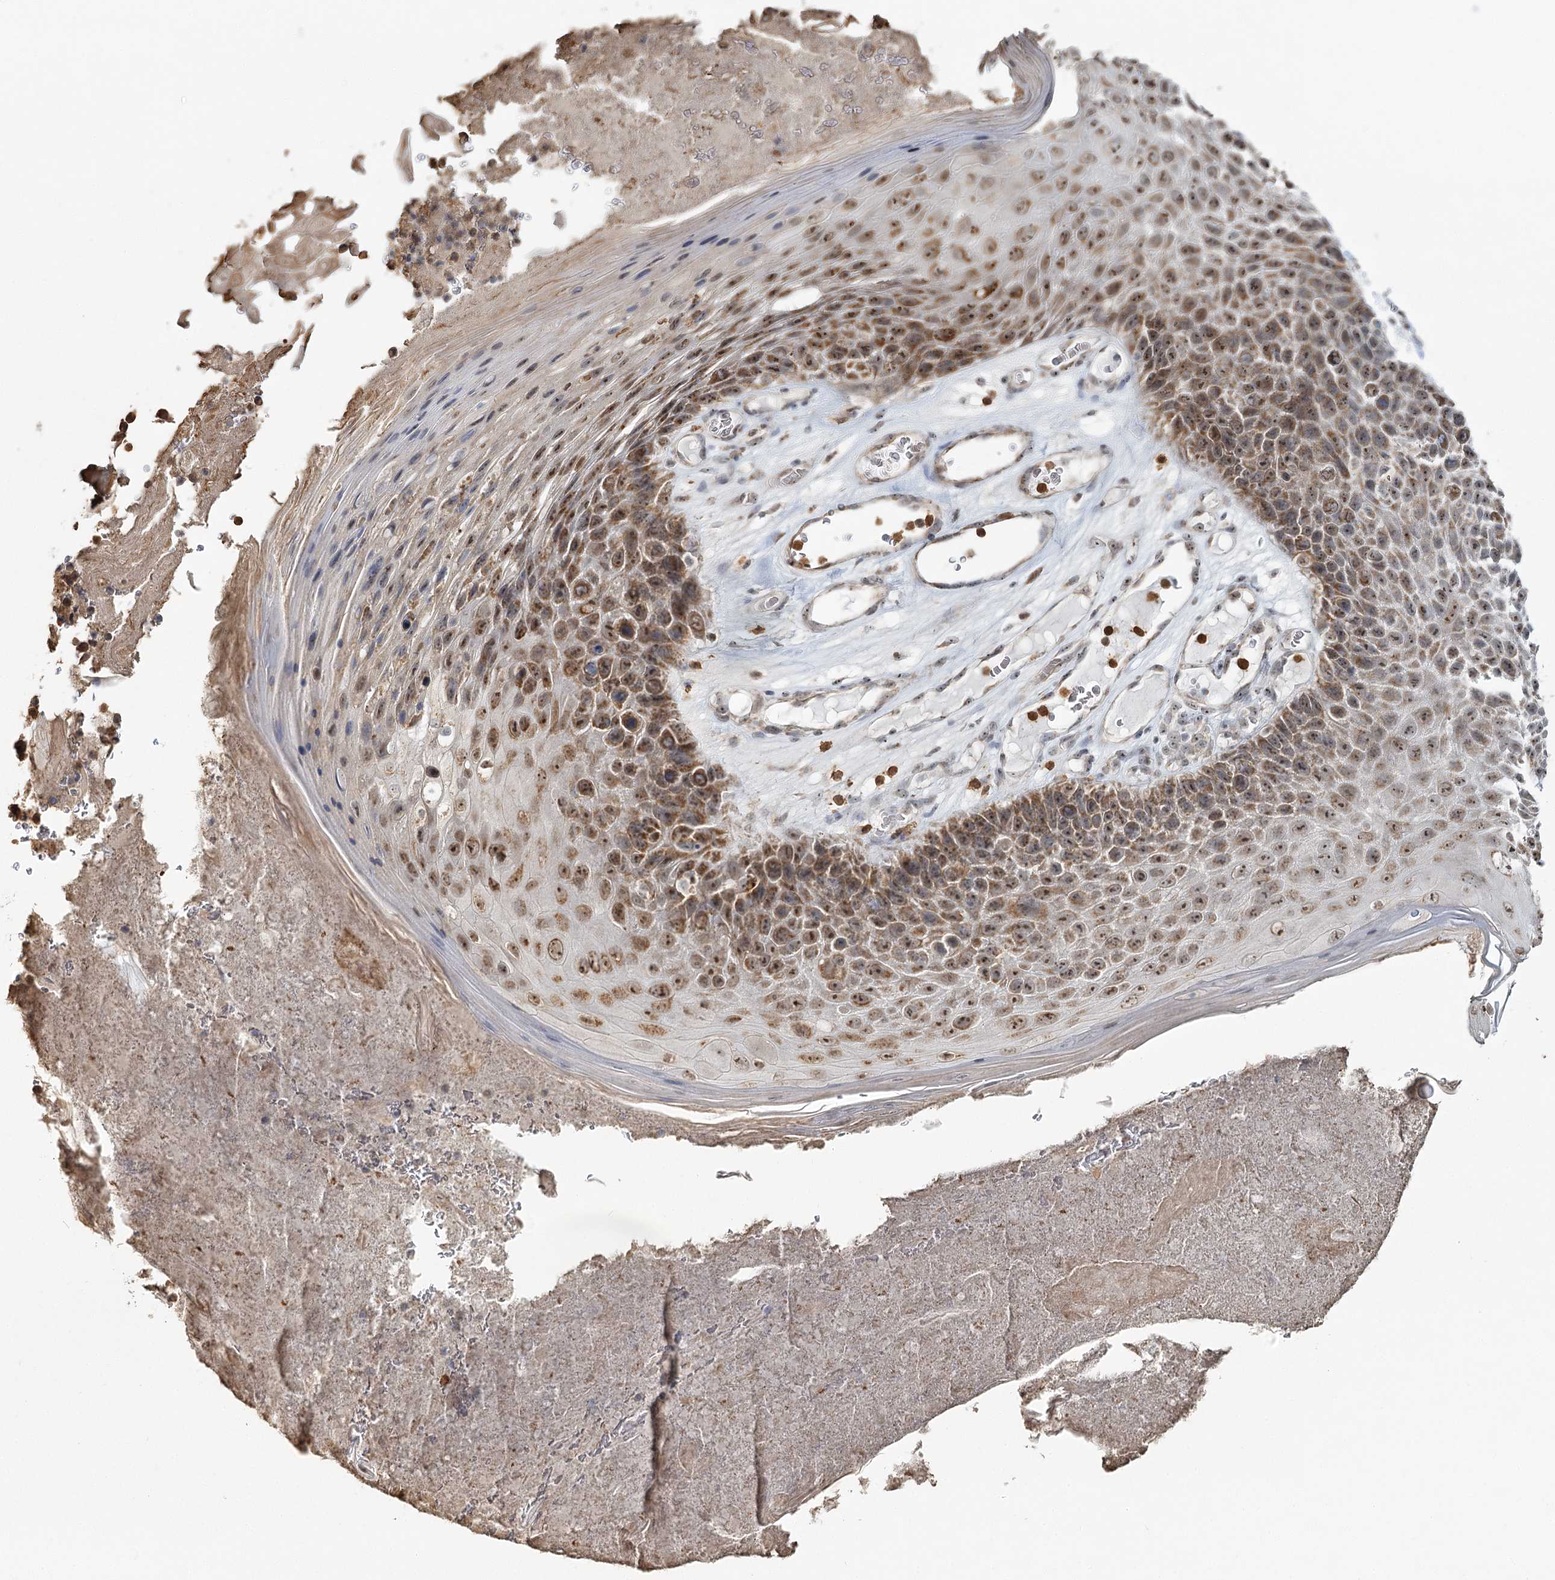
{"staining": {"intensity": "moderate", "quantity": ">75%", "location": "cytoplasmic/membranous,nuclear"}, "tissue": "skin cancer", "cell_type": "Tumor cells", "image_type": "cancer", "snomed": [{"axis": "morphology", "description": "Squamous cell carcinoma, NOS"}, {"axis": "topography", "description": "Skin"}], "caption": "Approximately >75% of tumor cells in skin cancer reveal moderate cytoplasmic/membranous and nuclear protein staining as visualized by brown immunohistochemical staining.", "gene": "ATAD1", "patient": {"sex": "female", "age": 88}}